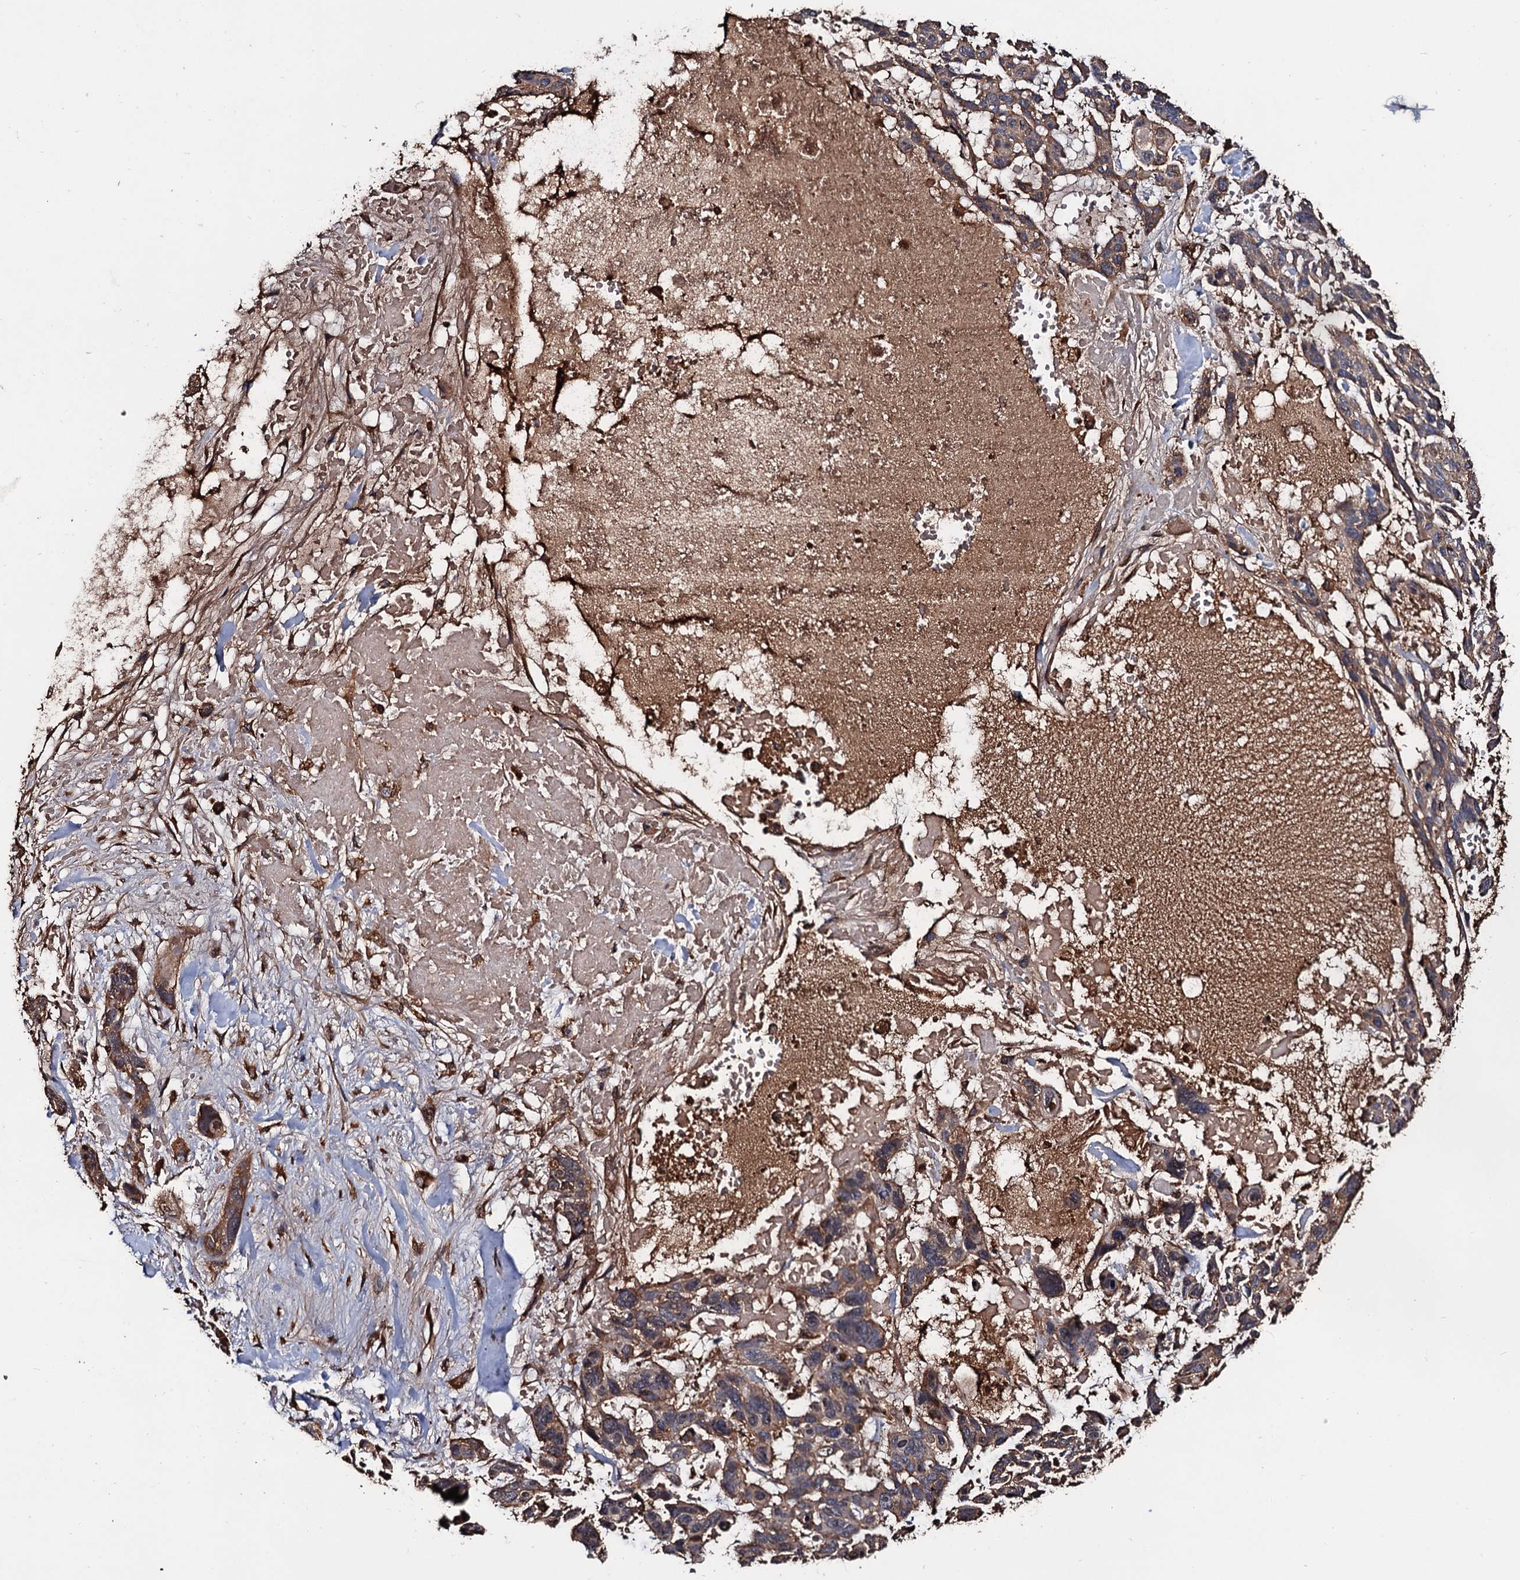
{"staining": {"intensity": "moderate", "quantity": ">75%", "location": "cytoplasmic/membranous"}, "tissue": "skin cancer", "cell_type": "Tumor cells", "image_type": "cancer", "snomed": [{"axis": "morphology", "description": "Basal cell carcinoma"}, {"axis": "topography", "description": "Skin"}], "caption": "Immunohistochemical staining of human skin basal cell carcinoma demonstrates medium levels of moderate cytoplasmic/membranous protein staining in approximately >75% of tumor cells. (Stains: DAB (3,3'-diaminobenzidine) in brown, nuclei in blue, Microscopy: brightfield microscopy at high magnification).", "gene": "RGS11", "patient": {"sex": "male", "age": 88}}